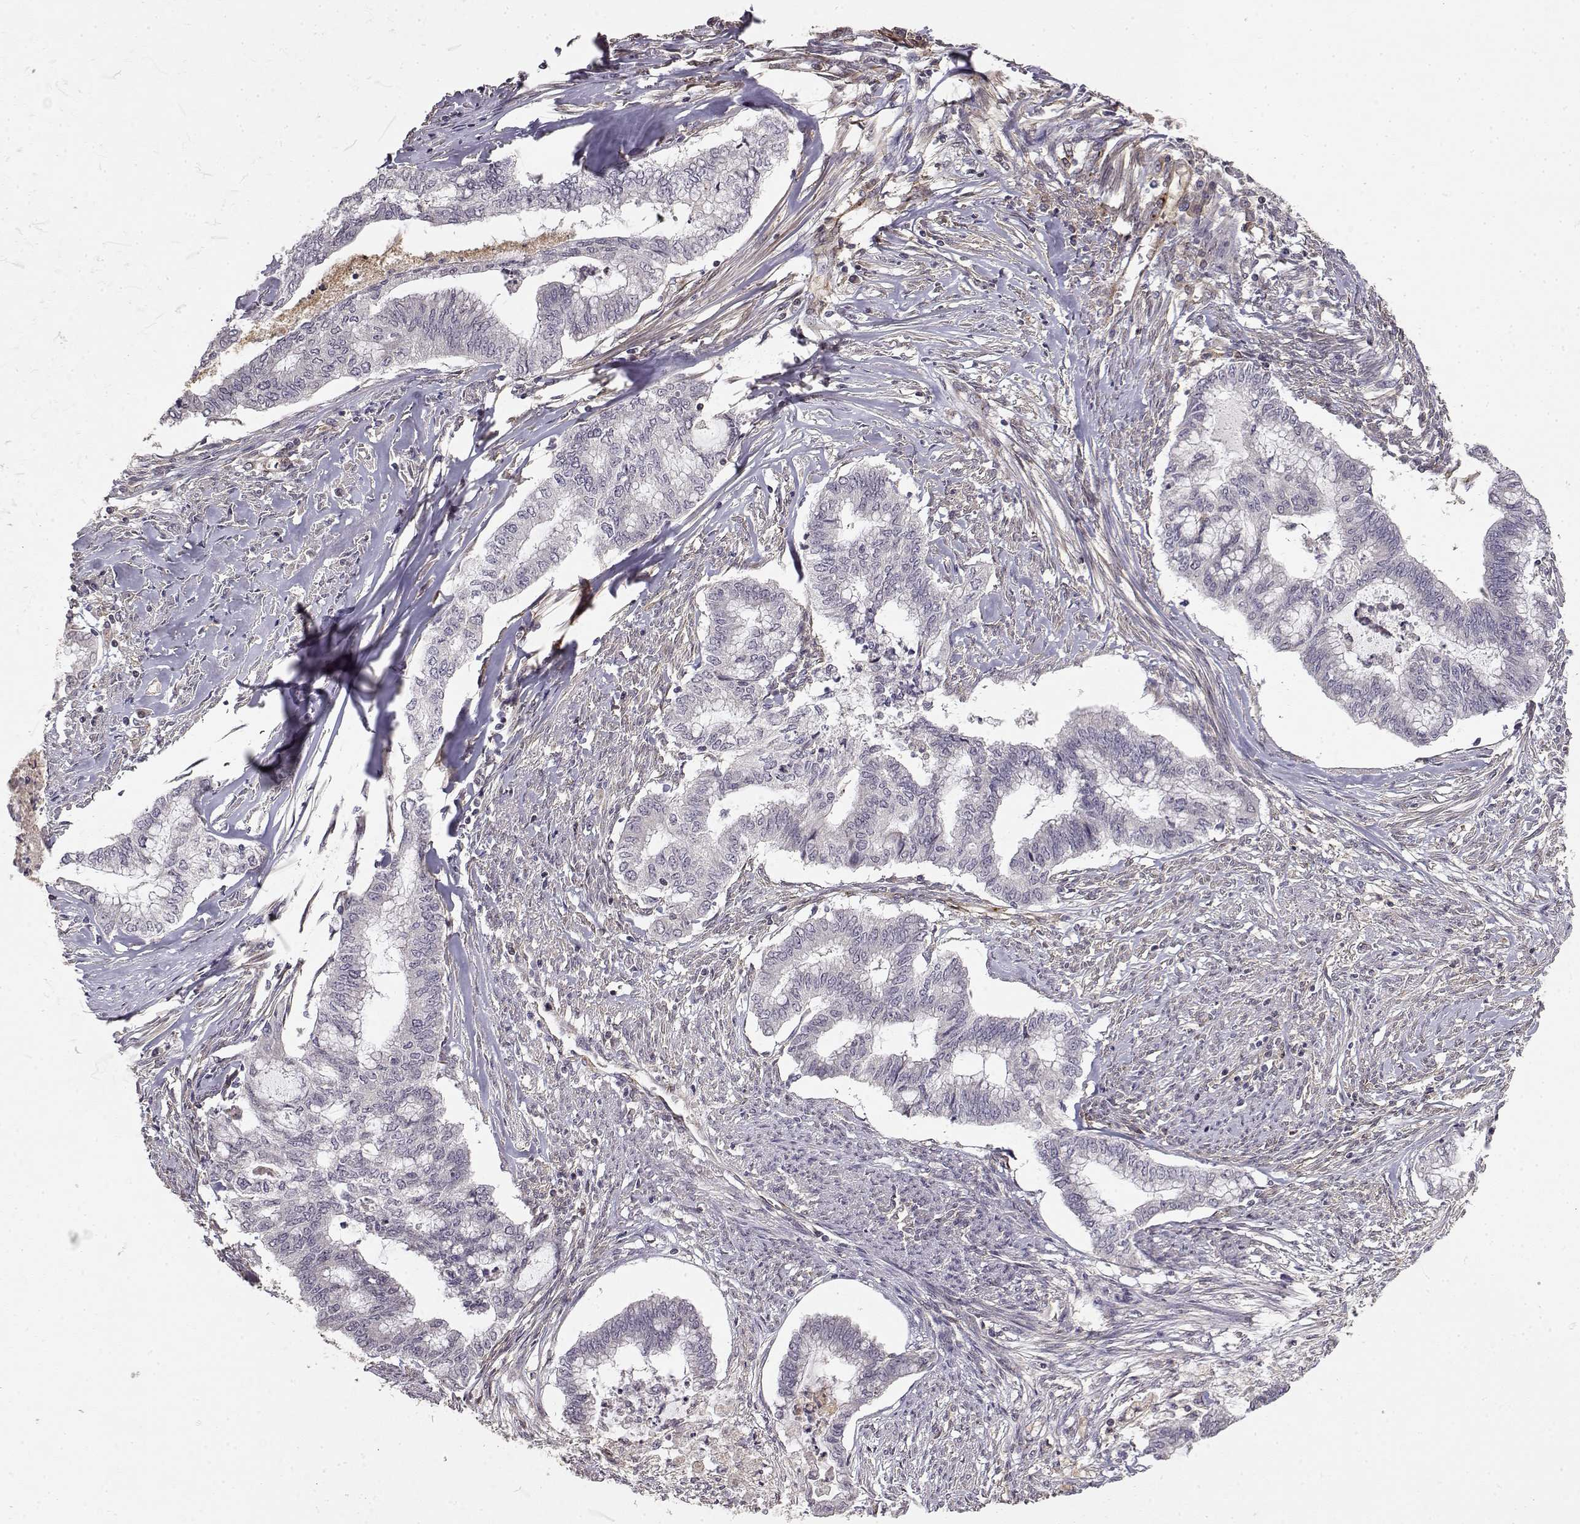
{"staining": {"intensity": "negative", "quantity": "none", "location": "none"}, "tissue": "endometrial cancer", "cell_type": "Tumor cells", "image_type": "cancer", "snomed": [{"axis": "morphology", "description": "Adenocarcinoma, NOS"}, {"axis": "topography", "description": "Endometrium"}], "caption": "Immunohistochemistry image of adenocarcinoma (endometrial) stained for a protein (brown), which demonstrates no expression in tumor cells. (Brightfield microscopy of DAB (3,3'-diaminobenzidine) IHC at high magnification).", "gene": "IFITM1", "patient": {"sex": "female", "age": 79}}